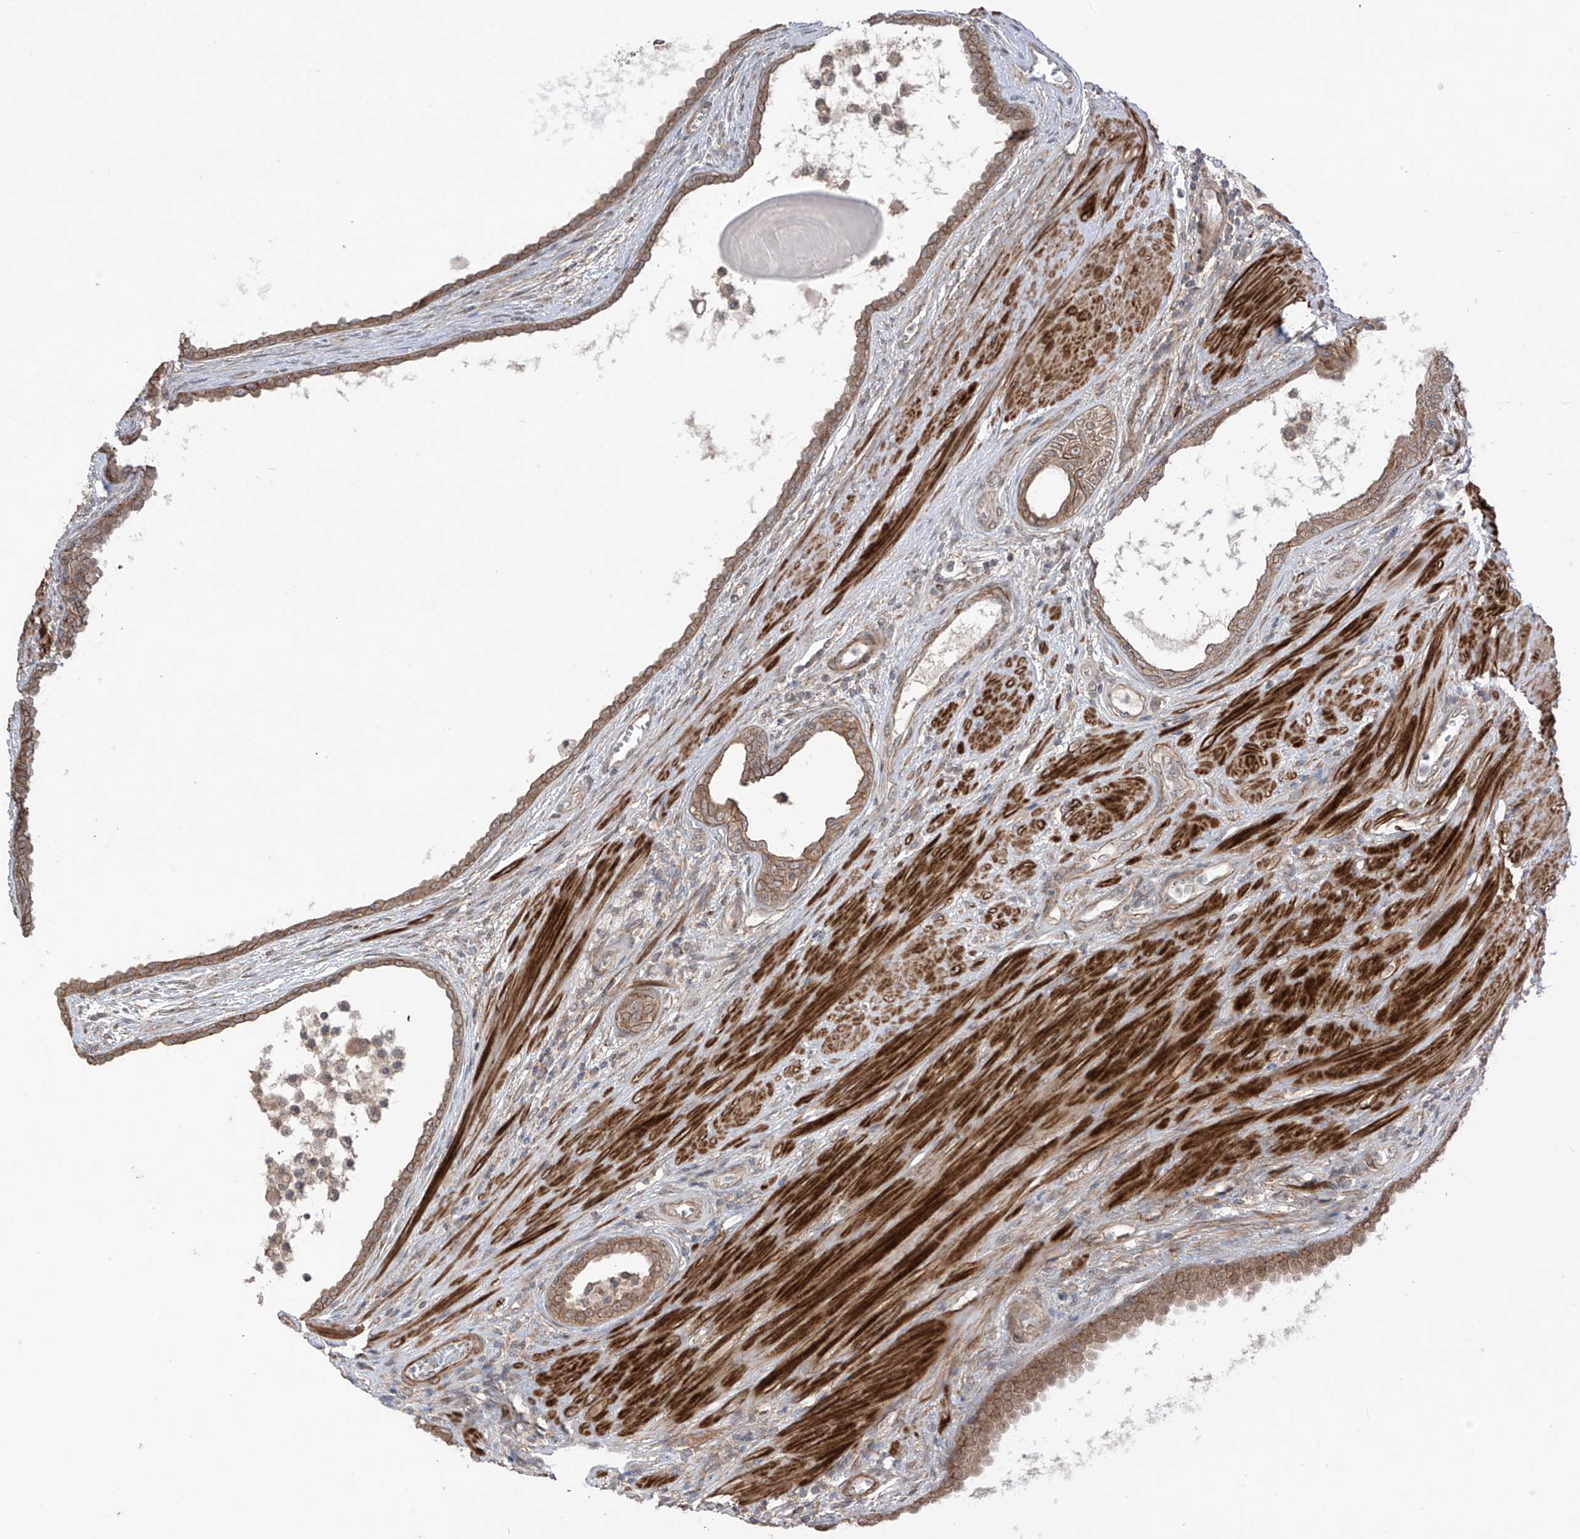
{"staining": {"intensity": "moderate", "quantity": ">75%", "location": "cytoplasmic/membranous"}, "tissue": "prostate cancer", "cell_type": "Tumor cells", "image_type": "cancer", "snomed": [{"axis": "morphology", "description": "Normal tissue, NOS"}, {"axis": "morphology", "description": "Adenocarcinoma, Low grade"}, {"axis": "topography", "description": "Prostate"}, {"axis": "topography", "description": "Peripheral nerve tissue"}], "caption": "This photomicrograph shows prostate low-grade adenocarcinoma stained with IHC to label a protein in brown. The cytoplasmic/membranous of tumor cells show moderate positivity for the protein. Nuclei are counter-stained blue.", "gene": "LRRC74A", "patient": {"sex": "male", "age": 71}}